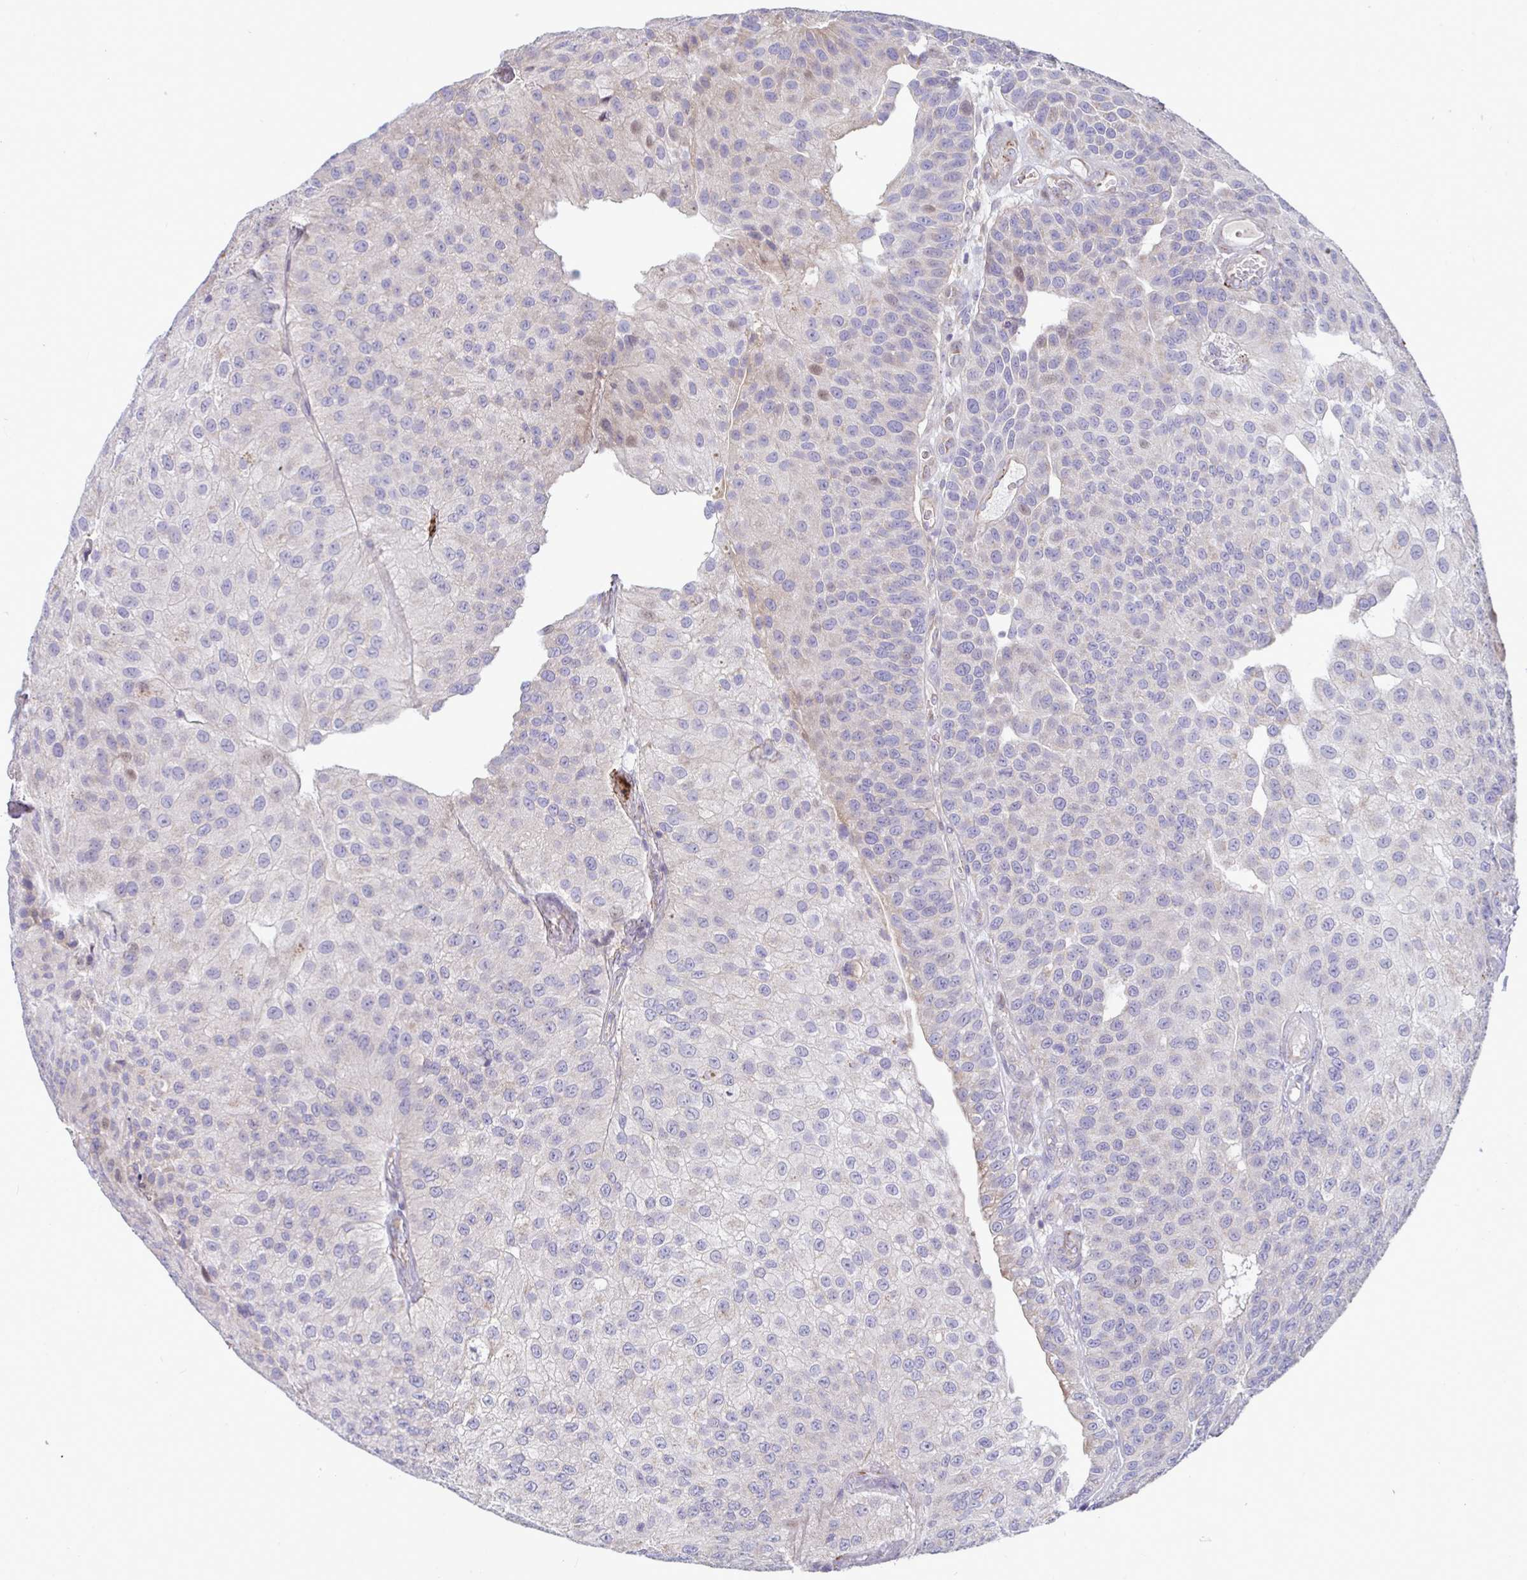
{"staining": {"intensity": "negative", "quantity": "none", "location": "none"}, "tissue": "urothelial cancer", "cell_type": "Tumor cells", "image_type": "cancer", "snomed": [{"axis": "morphology", "description": "Urothelial carcinoma, NOS"}, {"axis": "topography", "description": "Urinary bladder"}], "caption": "Immunohistochemical staining of urothelial cancer displays no significant positivity in tumor cells. (DAB immunohistochemistry visualized using brightfield microscopy, high magnification).", "gene": "IL37", "patient": {"sex": "male", "age": 87}}